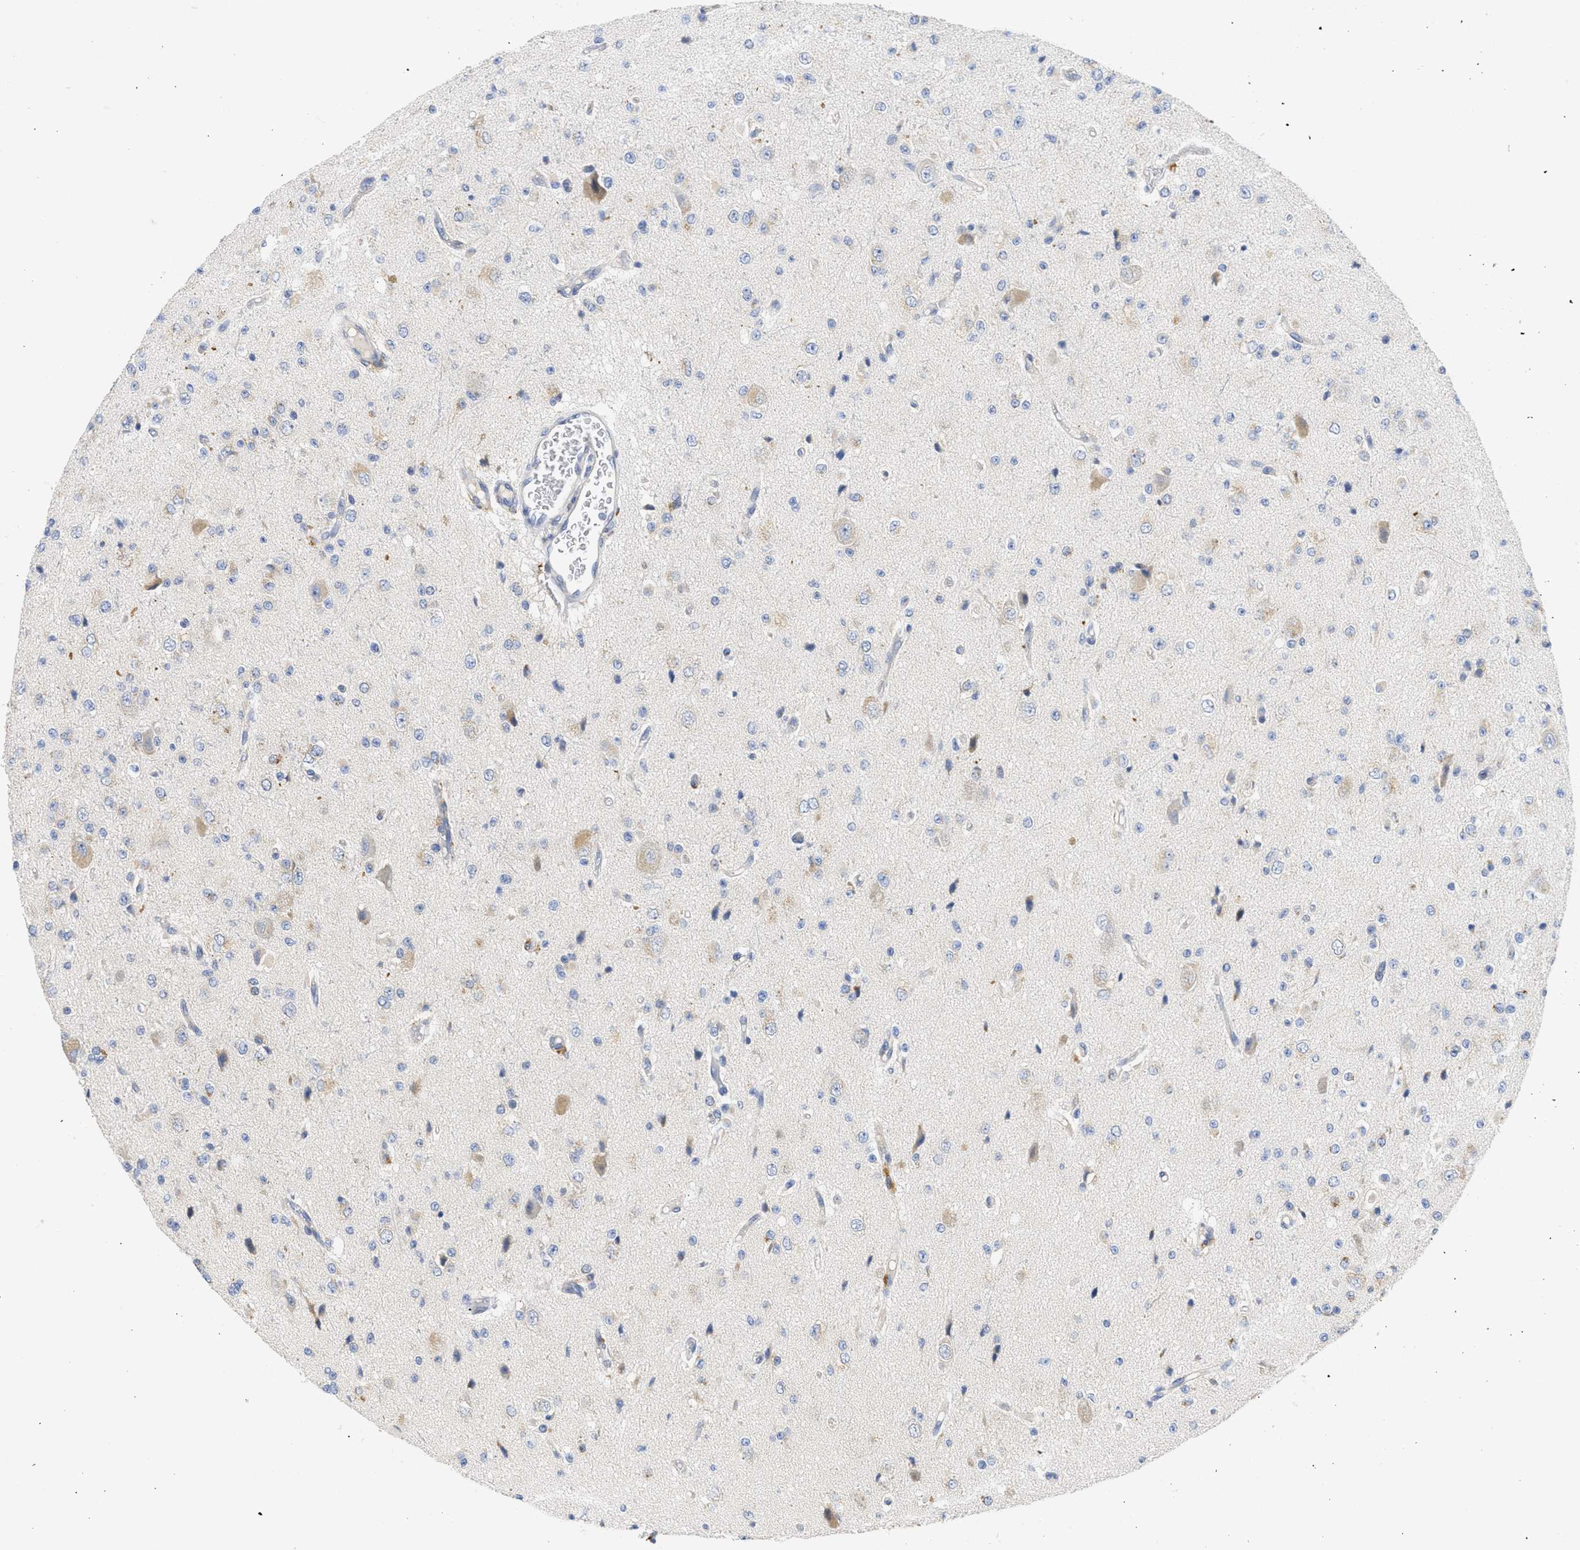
{"staining": {"intensity": "weak", "quantity": "<25%", "location": "cytoplasmic/membranous"}, "tissue": "glioma", "cell_type": "Tumor cells", "image_type": "cancer", "snomed": [{"axis": "morphology", "description": "Glioma, malignant, High grade"}, {"axis": "topography", "description": "pancreas cauda"}], "caption": "Protein analysis of glioma reveals no significant staining in tumor cells.", "gene": "TMED1", "patient": {"sex": "male", "age": 60}}